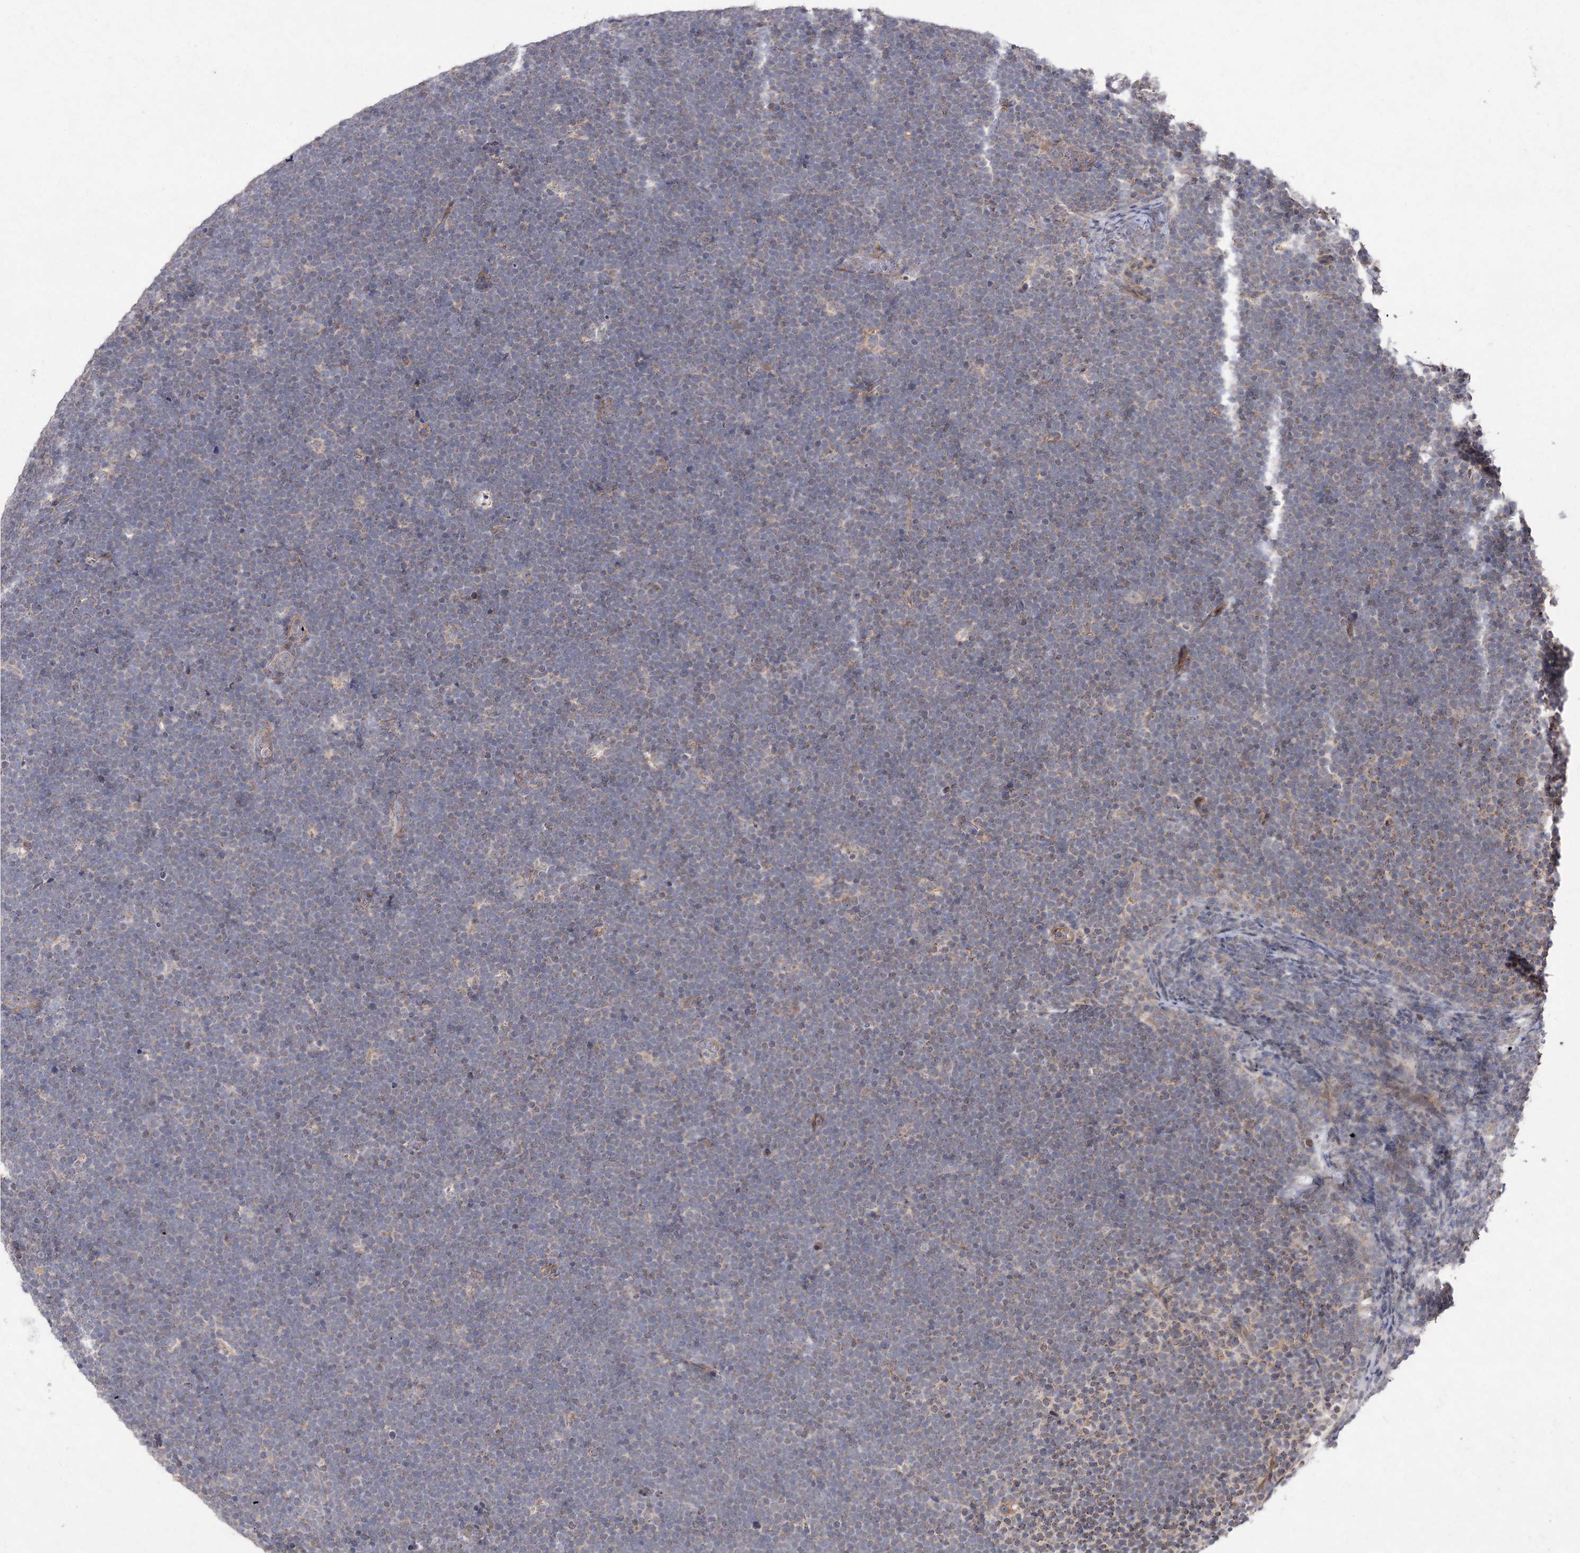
{"staining": {"intensity": "weak", "quantity": "<25%", "location": "cytoplasmic/membranous"}, "tissue": "lymphoma", "cell_type": "Tumor cells", "image_type": "cancer", "snomed": [{"axis": "morphology", "description": "Malignant lymphoma, non-Hodgkin's type, High grade"}, {"axis": "topography", "description": "Lymph node"}], "caption": "Tumor cells are negative for brown protein staining in lymphoma.", "gene": "FANCL", "patient": {"sex": "male", "age": 13}}